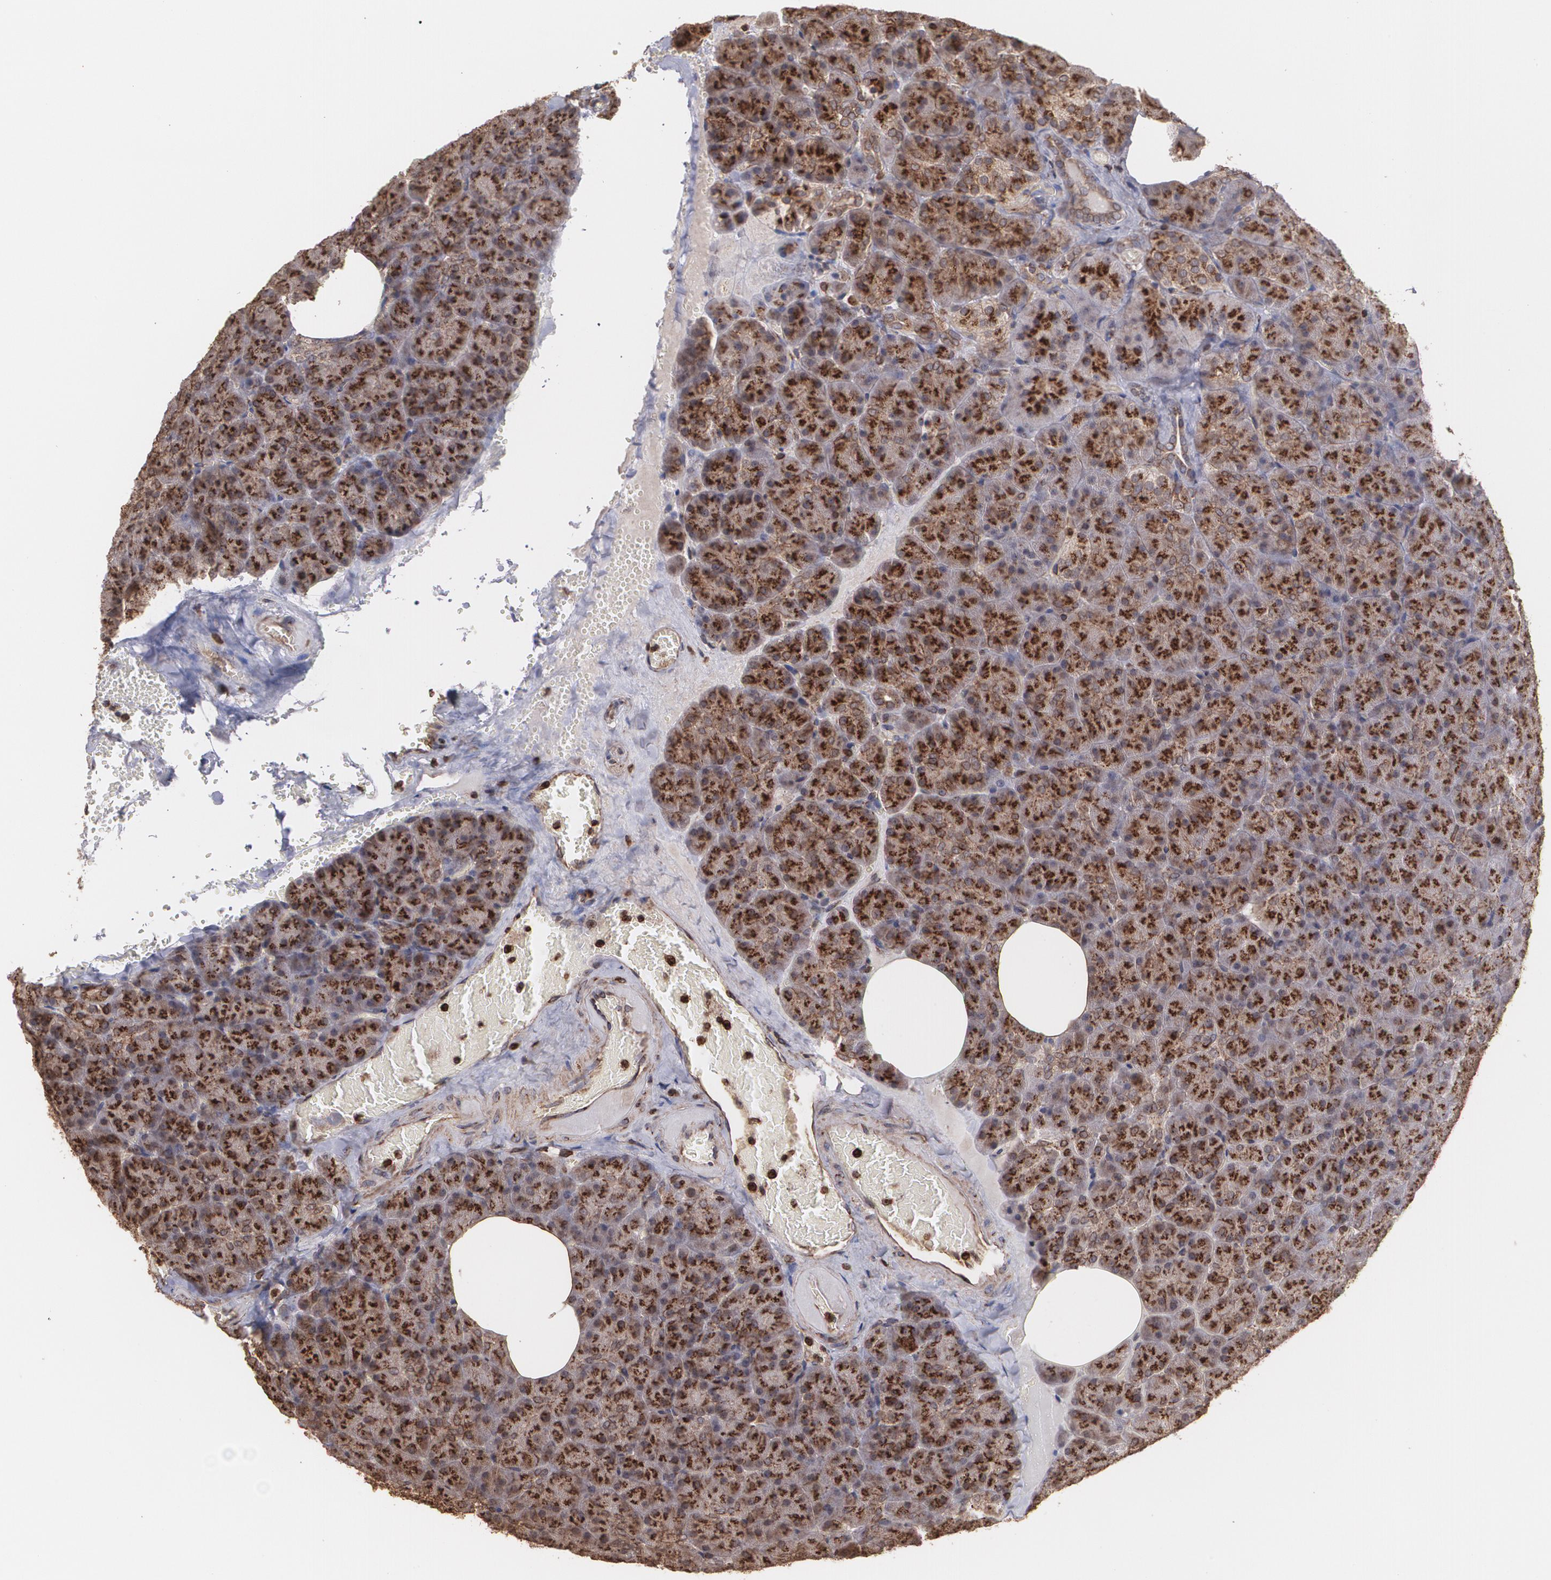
{"staining": {"intensity": "strong", "quantity": ">75%", "location": "cytoplasmic/membranous"}, "tissue": "carcinoid", "cell_type": "Tumor cells", "image_type": "cancer", "snomed": [{"axis": "morphology", "description": "Normal tissue, NOS"}, {"axis": "morphology", "description": "Carcinoid, malignant, NOS"}, {"axis": "topography", "description": "Pancreas"}], "caption": "Tumor cells demonstrate high levels of strong cytoplasmic/membranous expression in approximately >75% of cells in human malignant carcinoid. The protein is shown in brown color, while the nuclei are stained blue.", "gene": "TRIP11", "patient": {"sex": "female", "age": 35}}